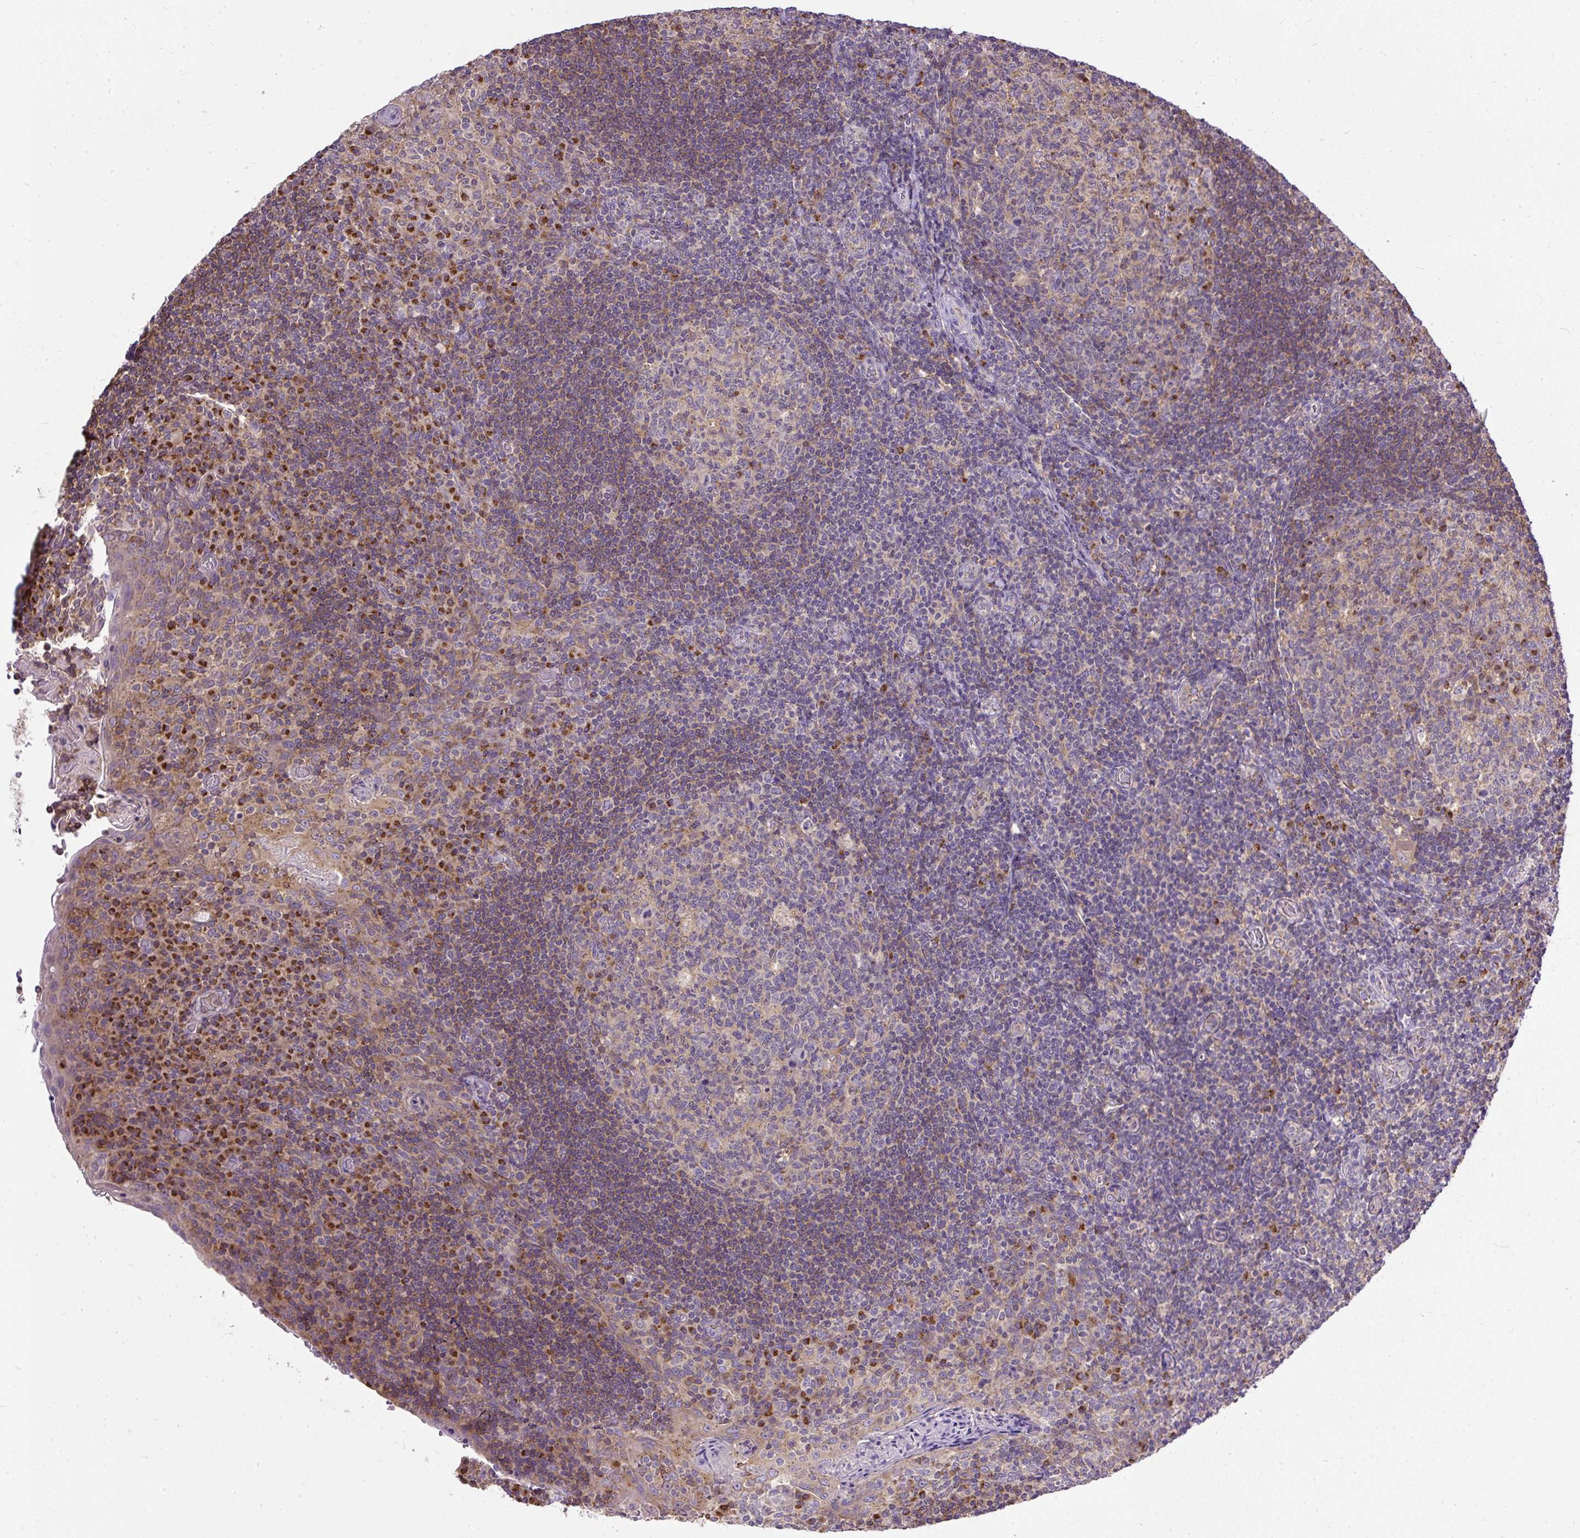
{"staining": {"intensity": "moderate", "quantity": "<25%", "location": "cytoplasmic/membranous"}, "tissue": "tonsil", "cell_type": "Germinal center cells", "image_type": "normal", "snomed": [{"axis": "morphology", "description": "Normal tissue, NOS"}, {"axis": "topography", "description": "Tonsil"}], "caption": "IHC of benign tonsil shows low levels of moderate cytoplasmic/membranous expression in approximately <25% of germinal center cells.", "gene": "SMC4", "patient": {"sex": "male", "age": 17}}